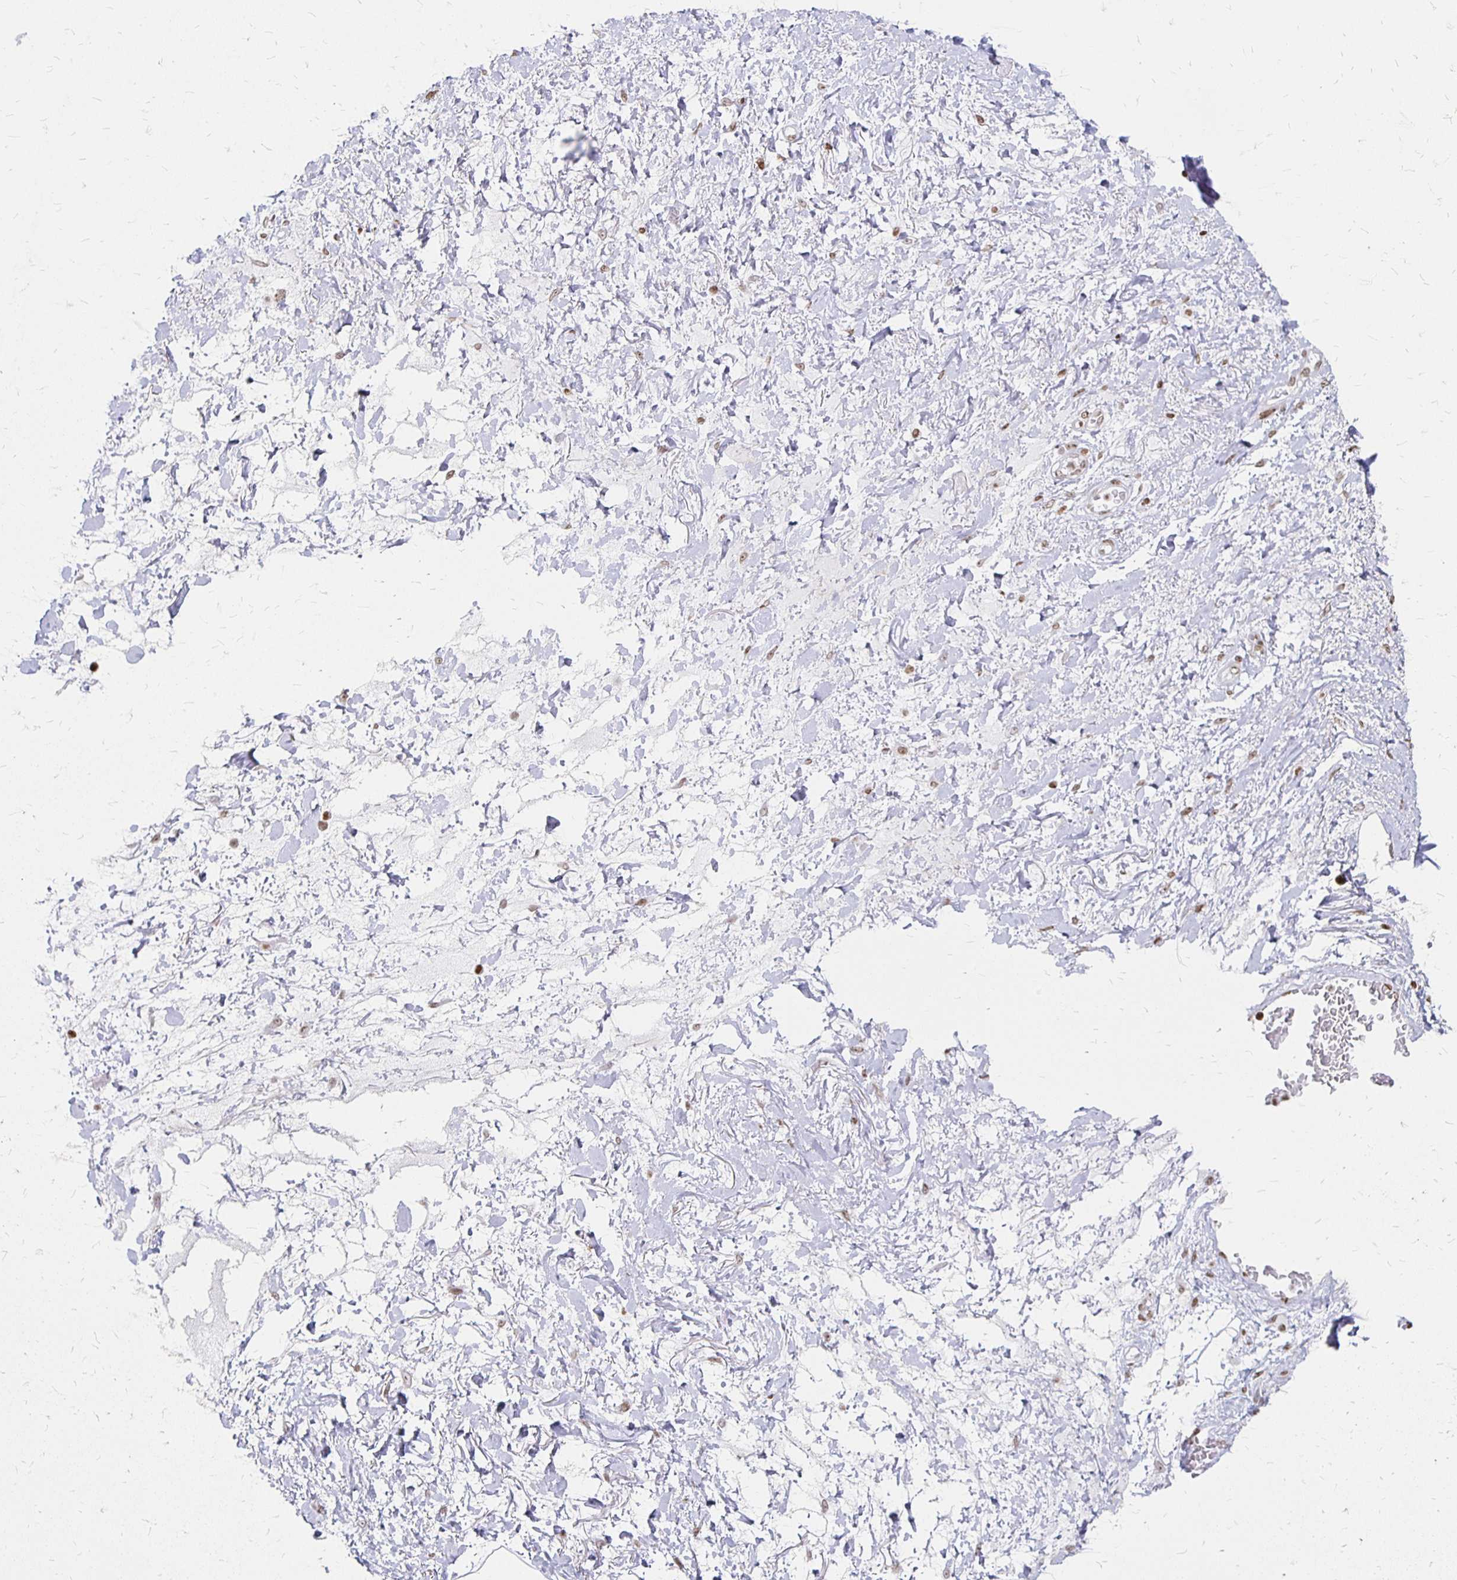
{"staining": {"intensity": "negative", "quantity": "none", "location": "none"}, "tissue": "adipose tissue", "cell_type": "Adipocytes", "image_type": "normal", "snomed": [{"axis": "morphology", "description": "Normal tissue, NOS"}, {"axis": "topography", "description": "Vagina"}, {"axis": "topography", "description": "Peripheral nerve tissue"}], "caption": "Immunohistochemical staining of benign adipose tissue reveals no significant positivity in adipocytes.", "gene": "ZNF280C", "patient": {"sex": "female", "age": 71}}